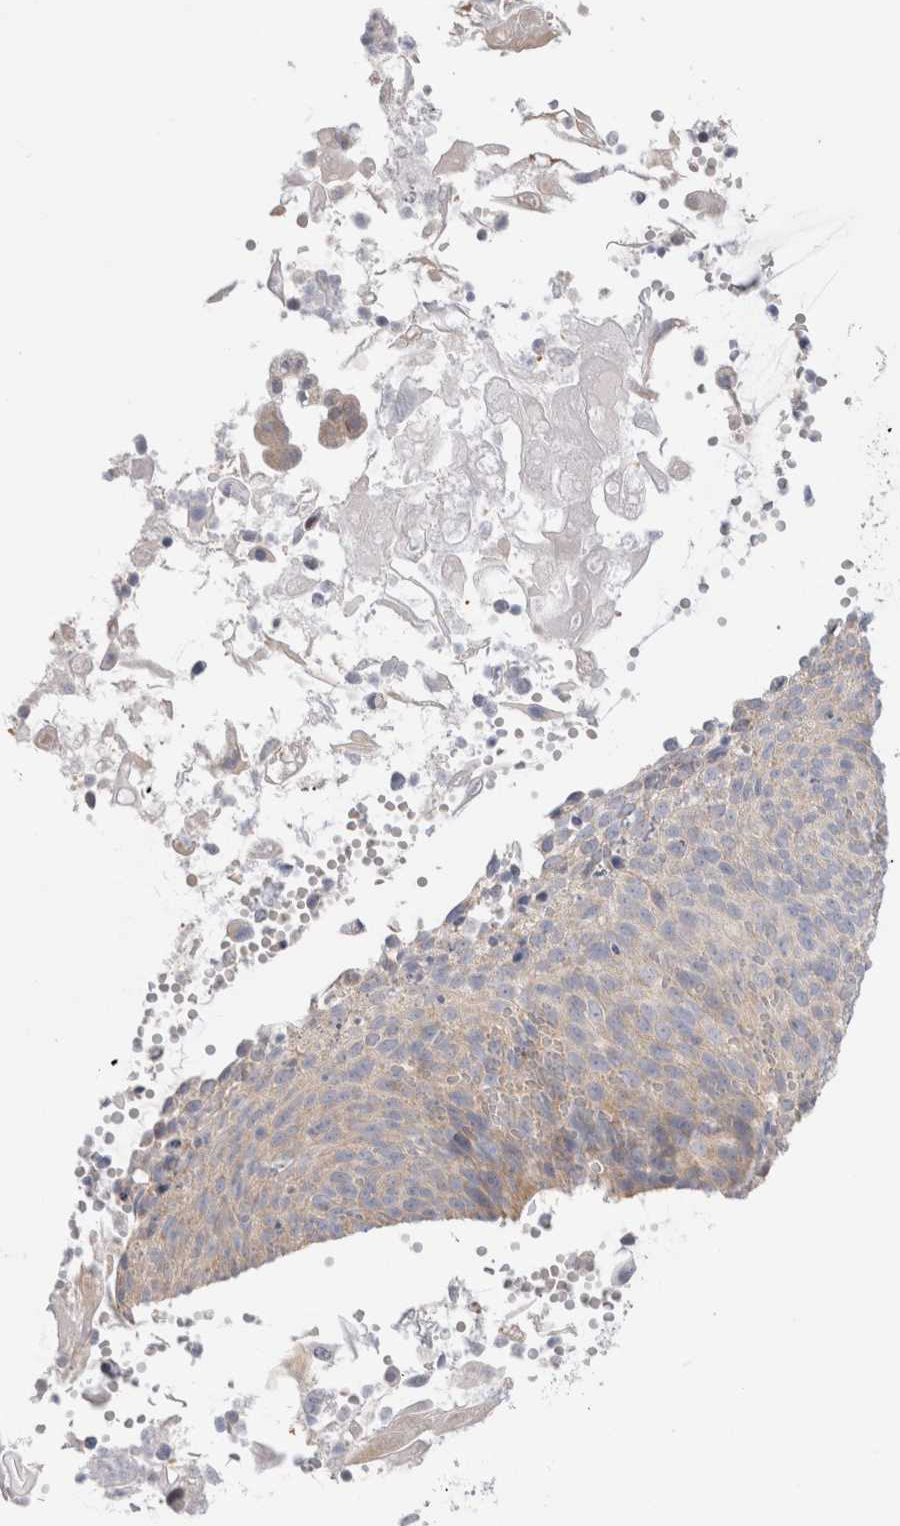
{"staining": {"intensity": "negative", "quantity": "none", "location": "none"}, "tissue": "cervical cancer", "cell_type": "Tumor cells", "image_type": "cancer", "snomed": [{"axis": "morphology", "description": "Squamous cell carcinoma, NOS"}, {"axis": "topography", "description": "Cervix"}], "caption": "Tumor cells are negative for brown protein staining in cervical squamous cell carcinoma.", "gene": "NDOR1", "patient": {"sex": "female", "age": 70}}